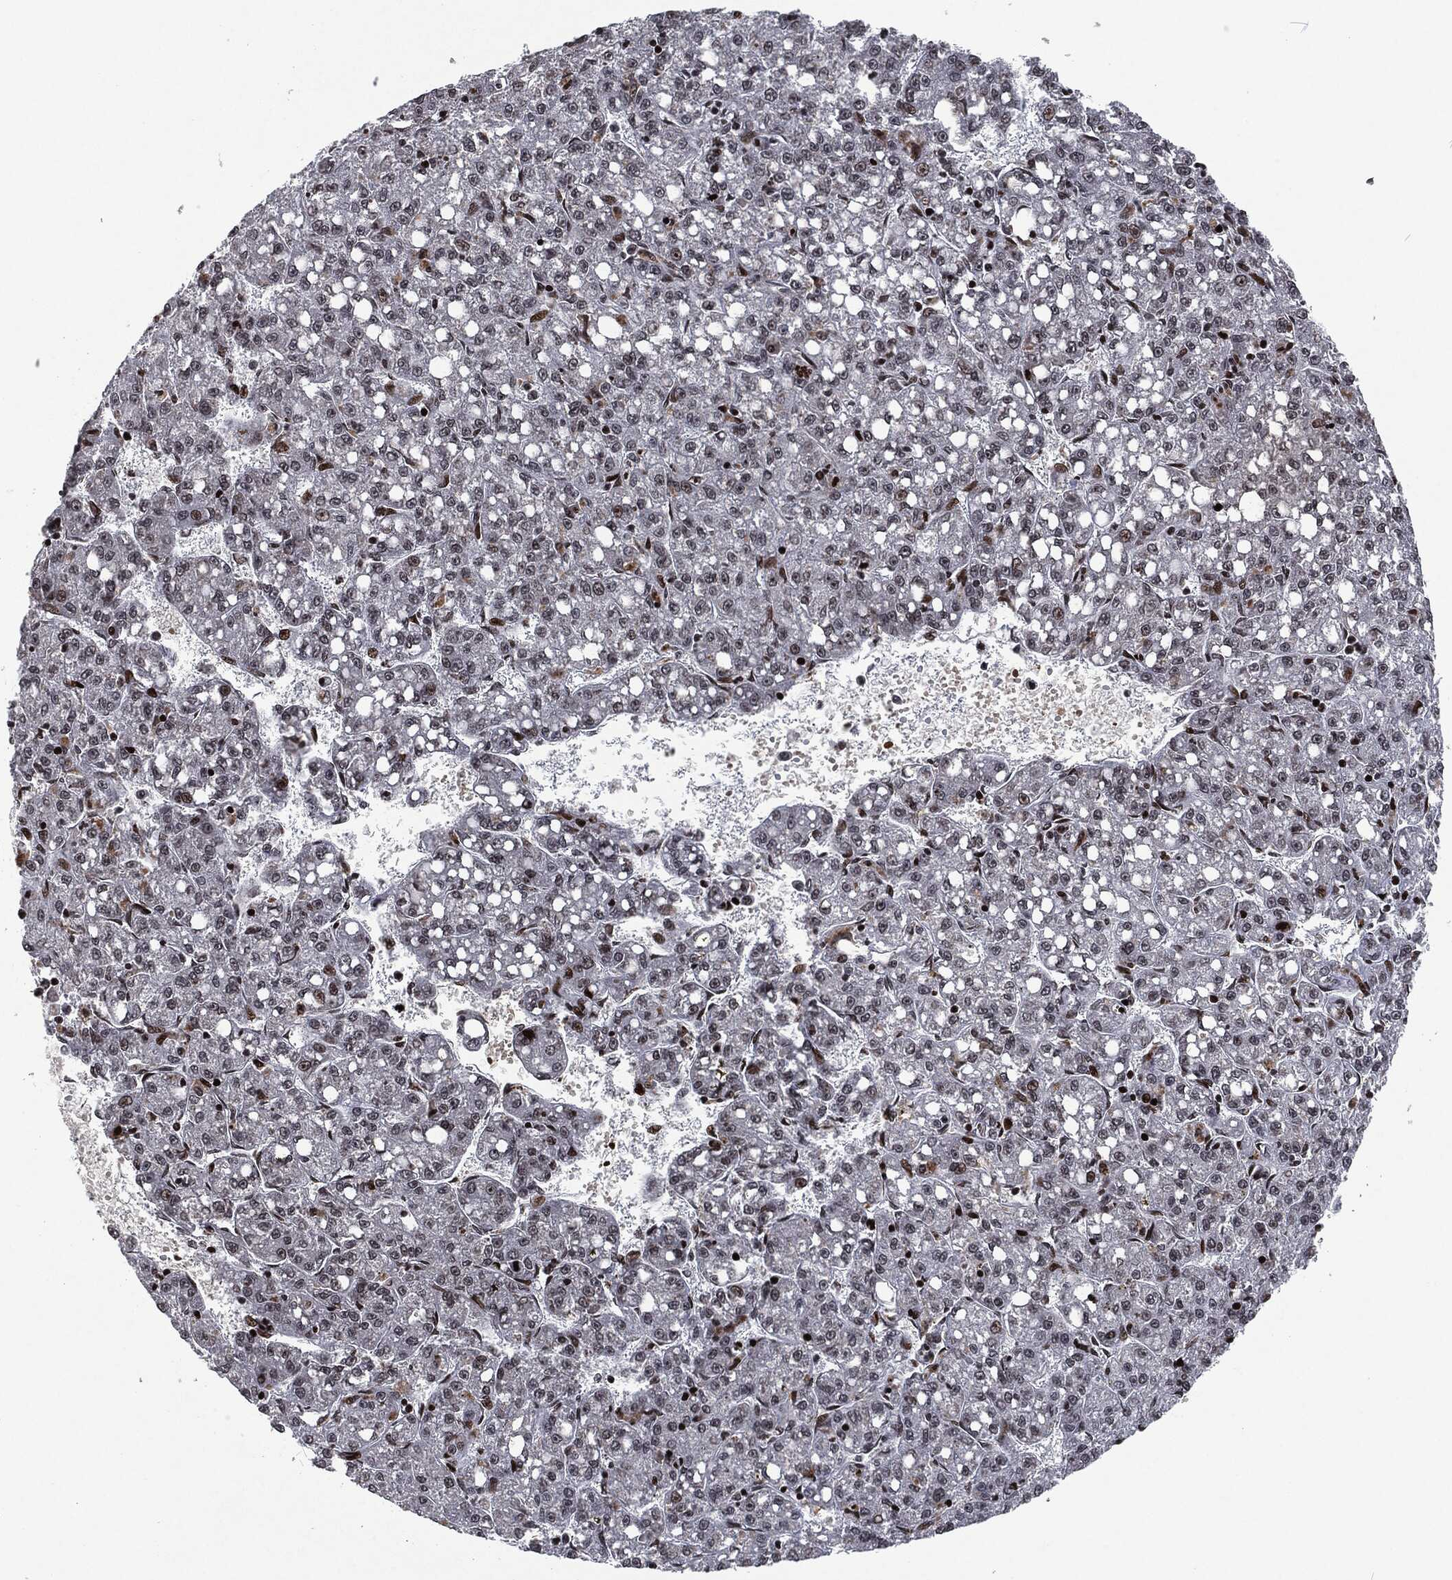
{"staining": {"intensity": "strong", "quantity": "<25%", "location": "nuclear"}, "tissue": "liver cancer", "cell_type": "Tumor cells", "image_type": "cancer", "snomed": [{"axis": "morphology", "description": "Carcinoma, Hepatocellular, NOS"}, {"axis": "topography", "description": "Liver"}], "caption": "Approximately <25% of tumor cells in liver hepatocellular carcinoma show strong nuclear protein staining as visualized by brown immunohistochemical staining.", "gene": "EGFR", "patient": {"sex": "female", "age": 65}}